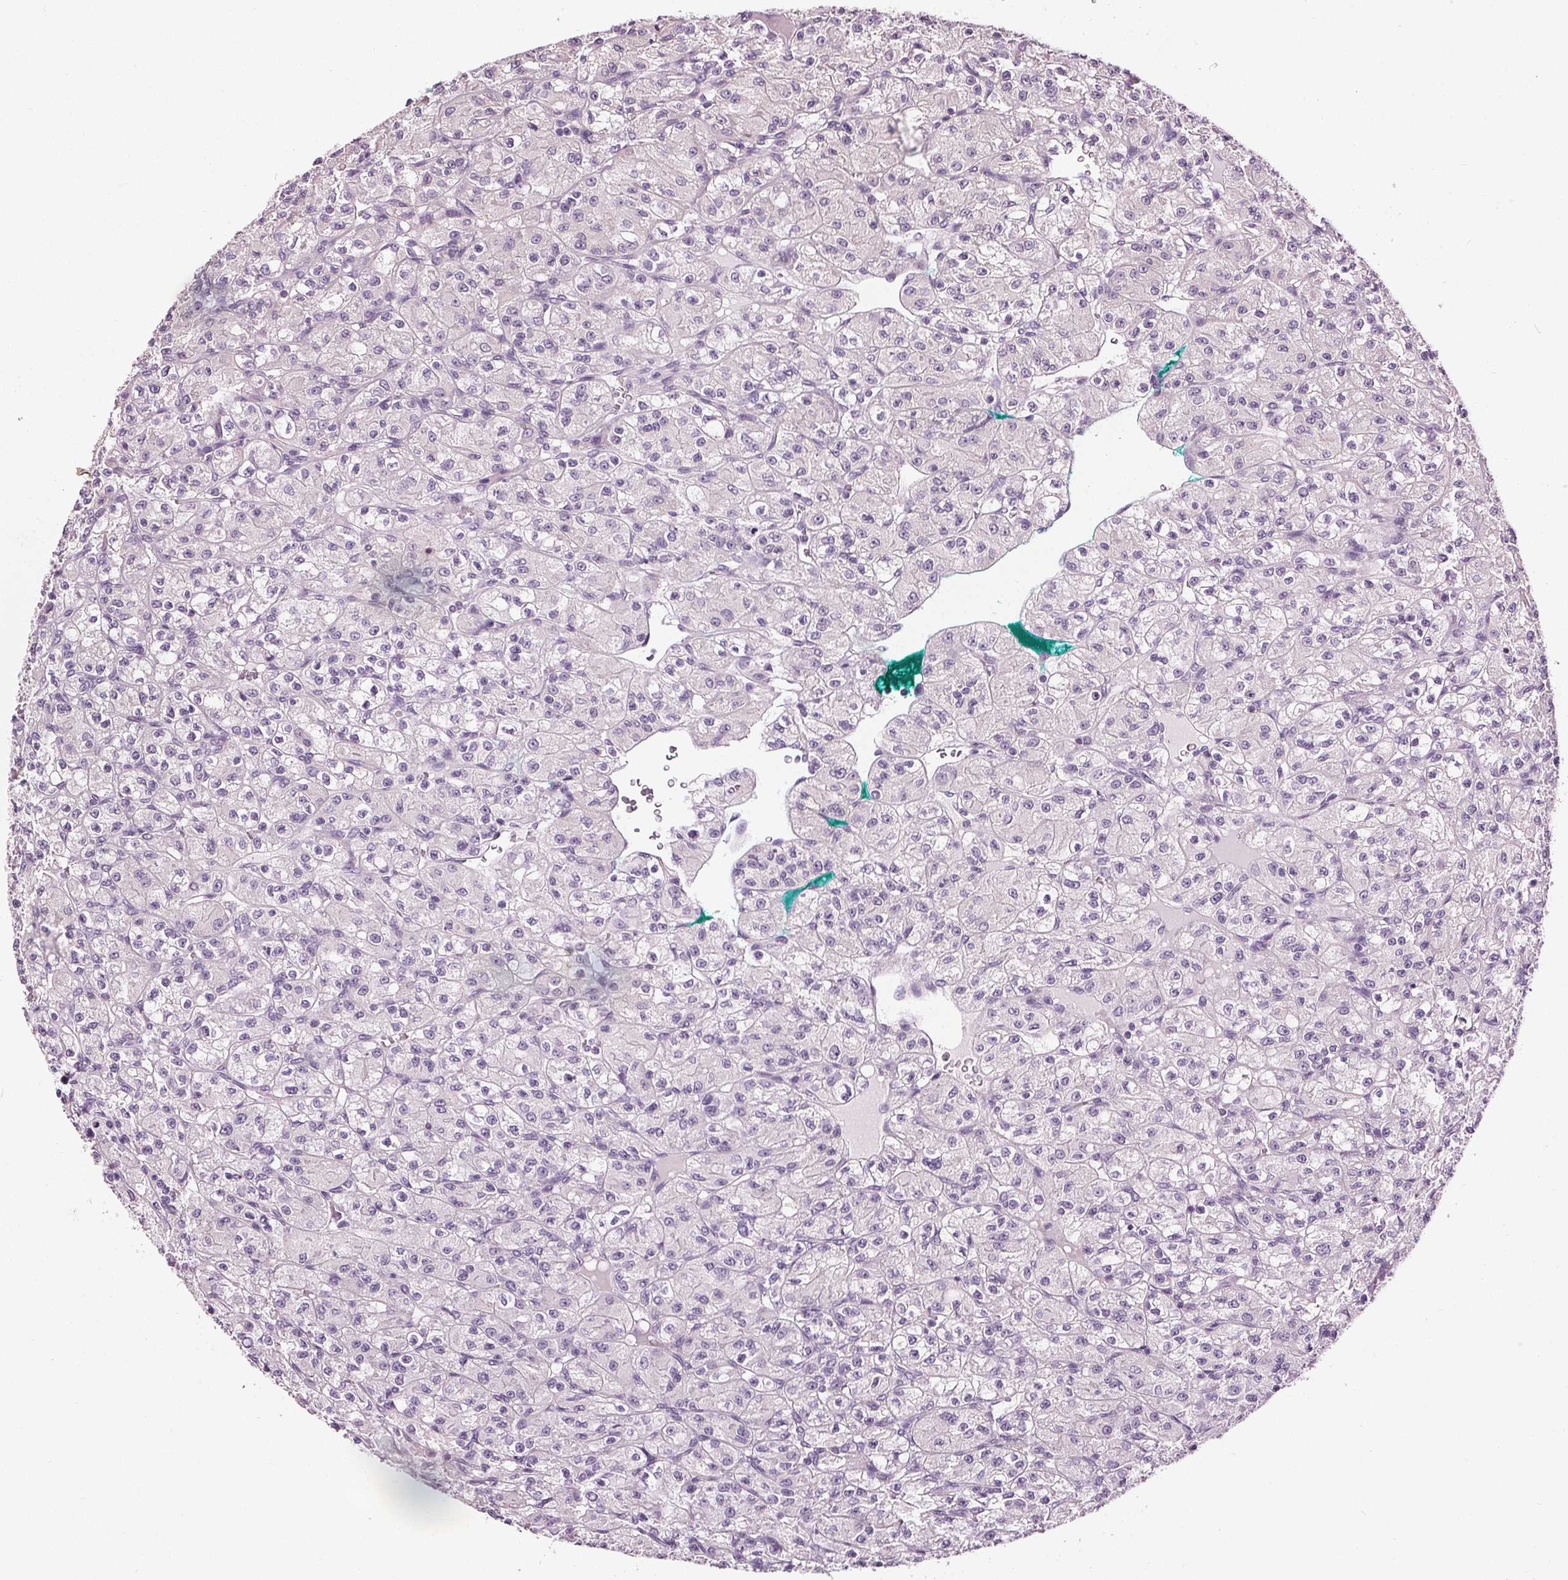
{"staining": {"intensity": "negative", "quantity": "none", "location": "none"}, "tissue": "renal cancer", "cell_type": "Tumor cells", "image_type": "cancer", "snomed": [{"axis": "morphology", "description": "Adenocarcinoma, NOS"}, {"axis": "topography", "description": "Kidney"}], "caption": "Adenocarcinoma (renal) stained for a protein using immunohistochemistry shows no staining tumor cells.", "gene": "RASA1", "patient": {"sex": "female", "age": 70}}